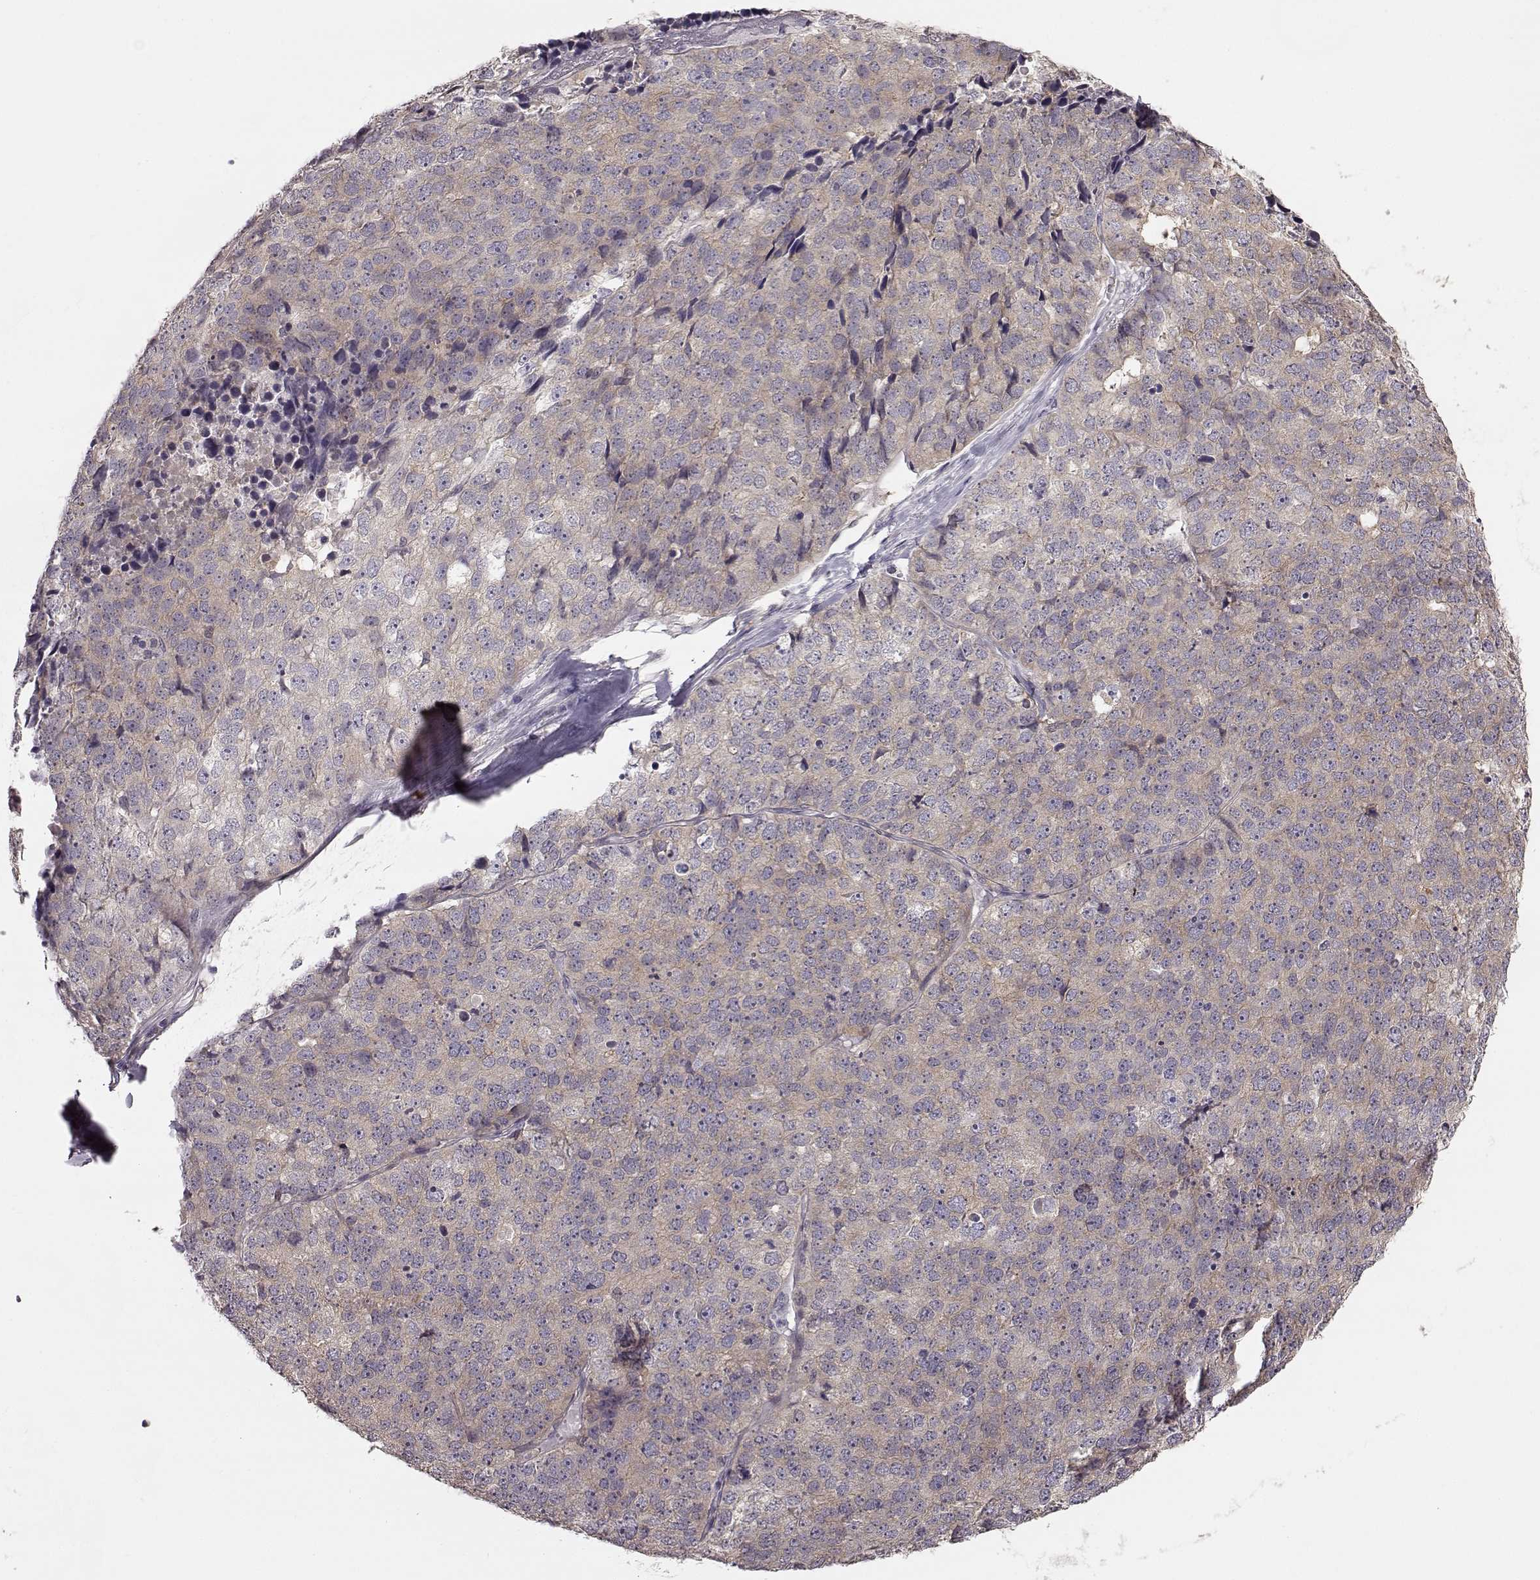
{"staining": {"intensity": "weak", "quantity": ">75%", "location": "cytoplasmic/membranous"}, "tissue": "stomach cancer", "cell_type": "Tumor cells", "image_type": "cancer", "snomed": [{"axis": "morphology", "description": "Adenocarcinoma, NOS"}, {"axis": "topography", "description": "Stomach"}], "caption": "Weak cytoplasmic/membranous staining for a protein is seen in about >75% of tumor cells of stomach cancer (adenocarcinoma) using IHC.", "gene": "GPR50", "patient": {"sex": "male", "age": 69}}